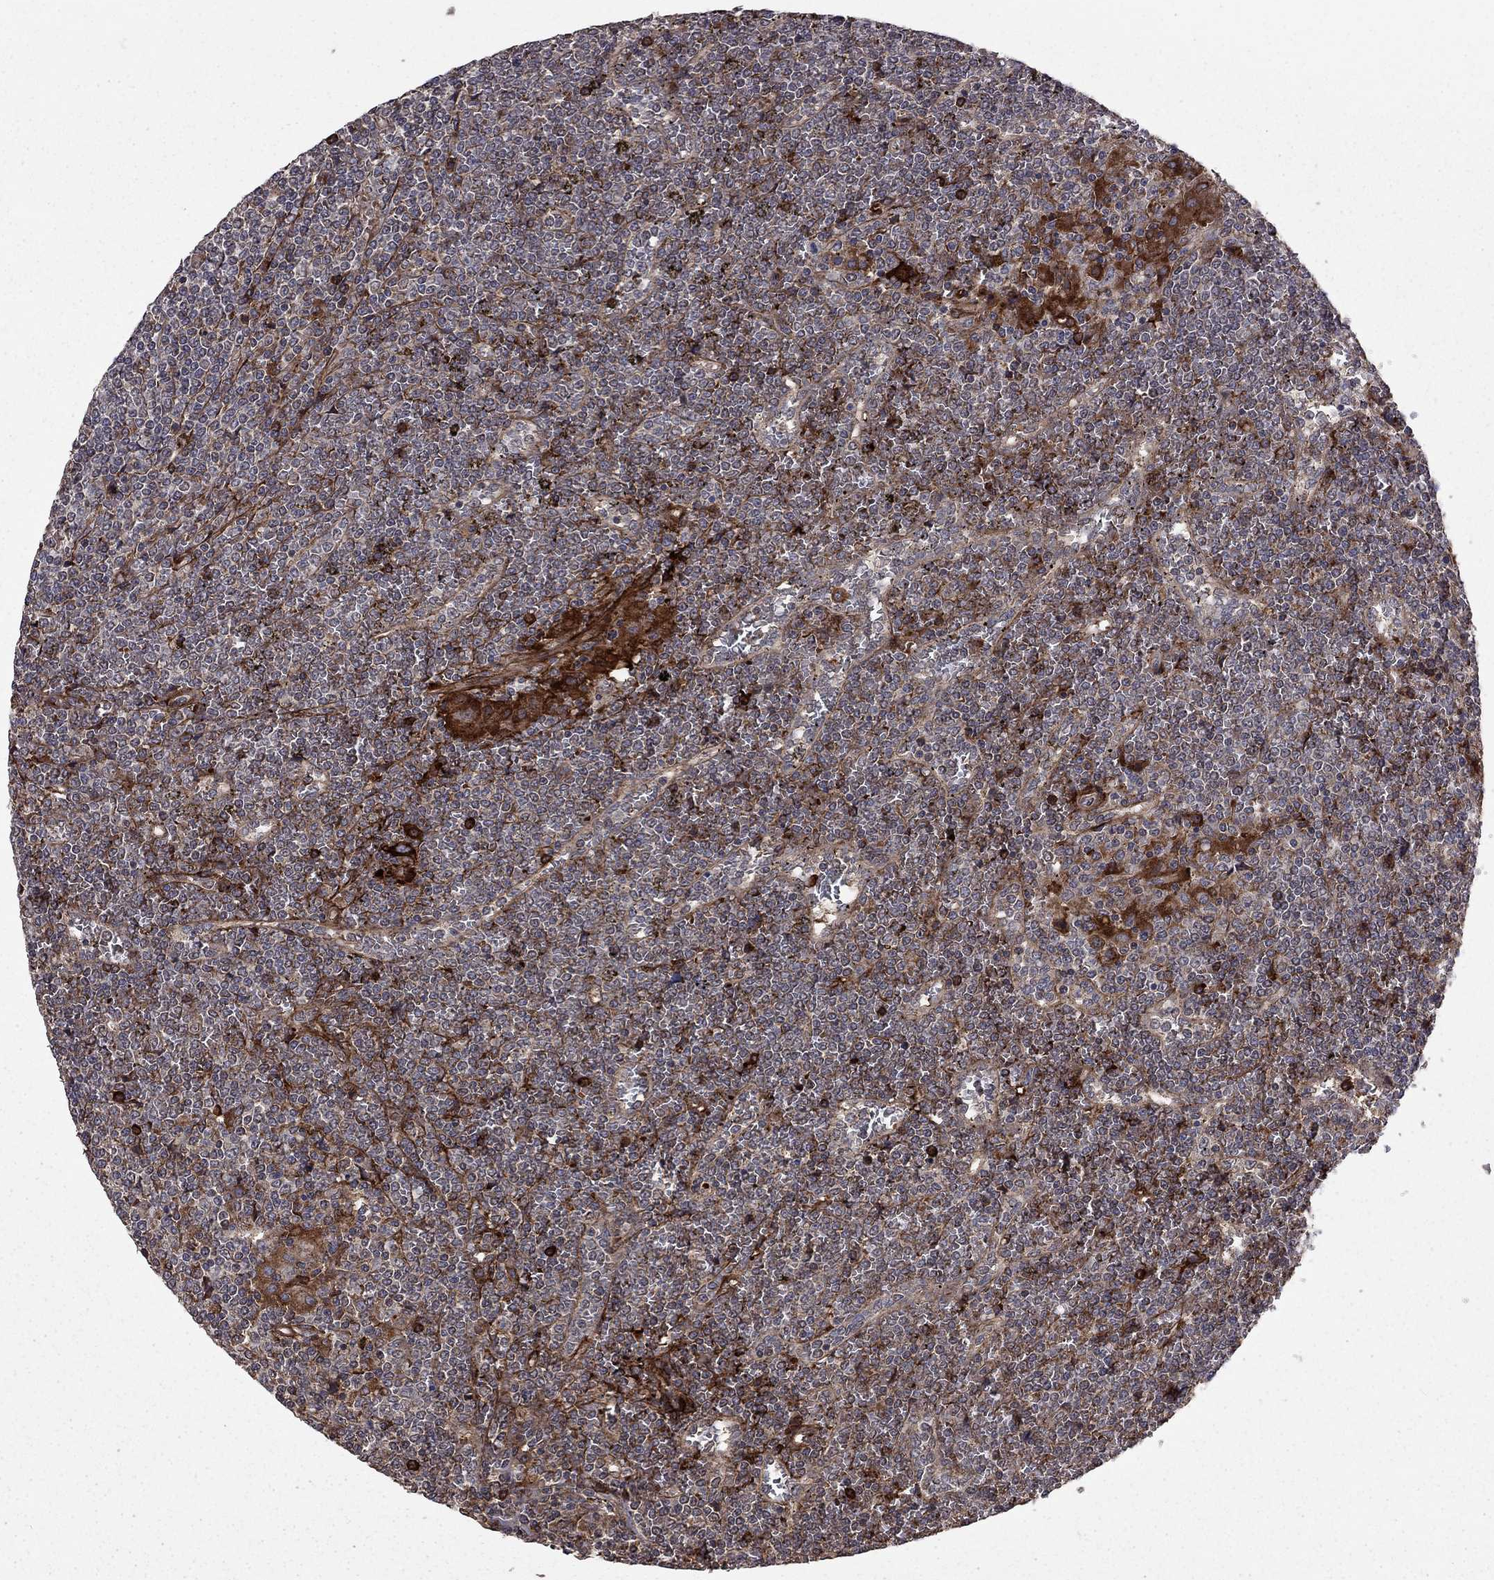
{"staining": {"intensity": "negative", "quantity": "none", "location": "none"}, "tissue": "lymphoma", "cell_type": "Tumor cells", "image_type": "cancer", "snomed": [{"axis": "morphology", "description": "Malignant lymphoma, non-Hodgkin's type, Low grade"}, {"axis": "topography", "description": "Spleen"}], "caption": "IHC micrograph of neoplastic tissue: human low-grade malignant lymphoma, non-Hodgkin's type stained with DAB (3,3'-diaminobenzidine) exhibits no significant protein expression in tumor cells. The staining was performed using DAB to visualize the protein expression in brown, while the nuclei were stained in blue with hematoxylin (Magnification: 20x).", "gene": "COL18A1", "patient": {"sex": "female", "age": 19}}